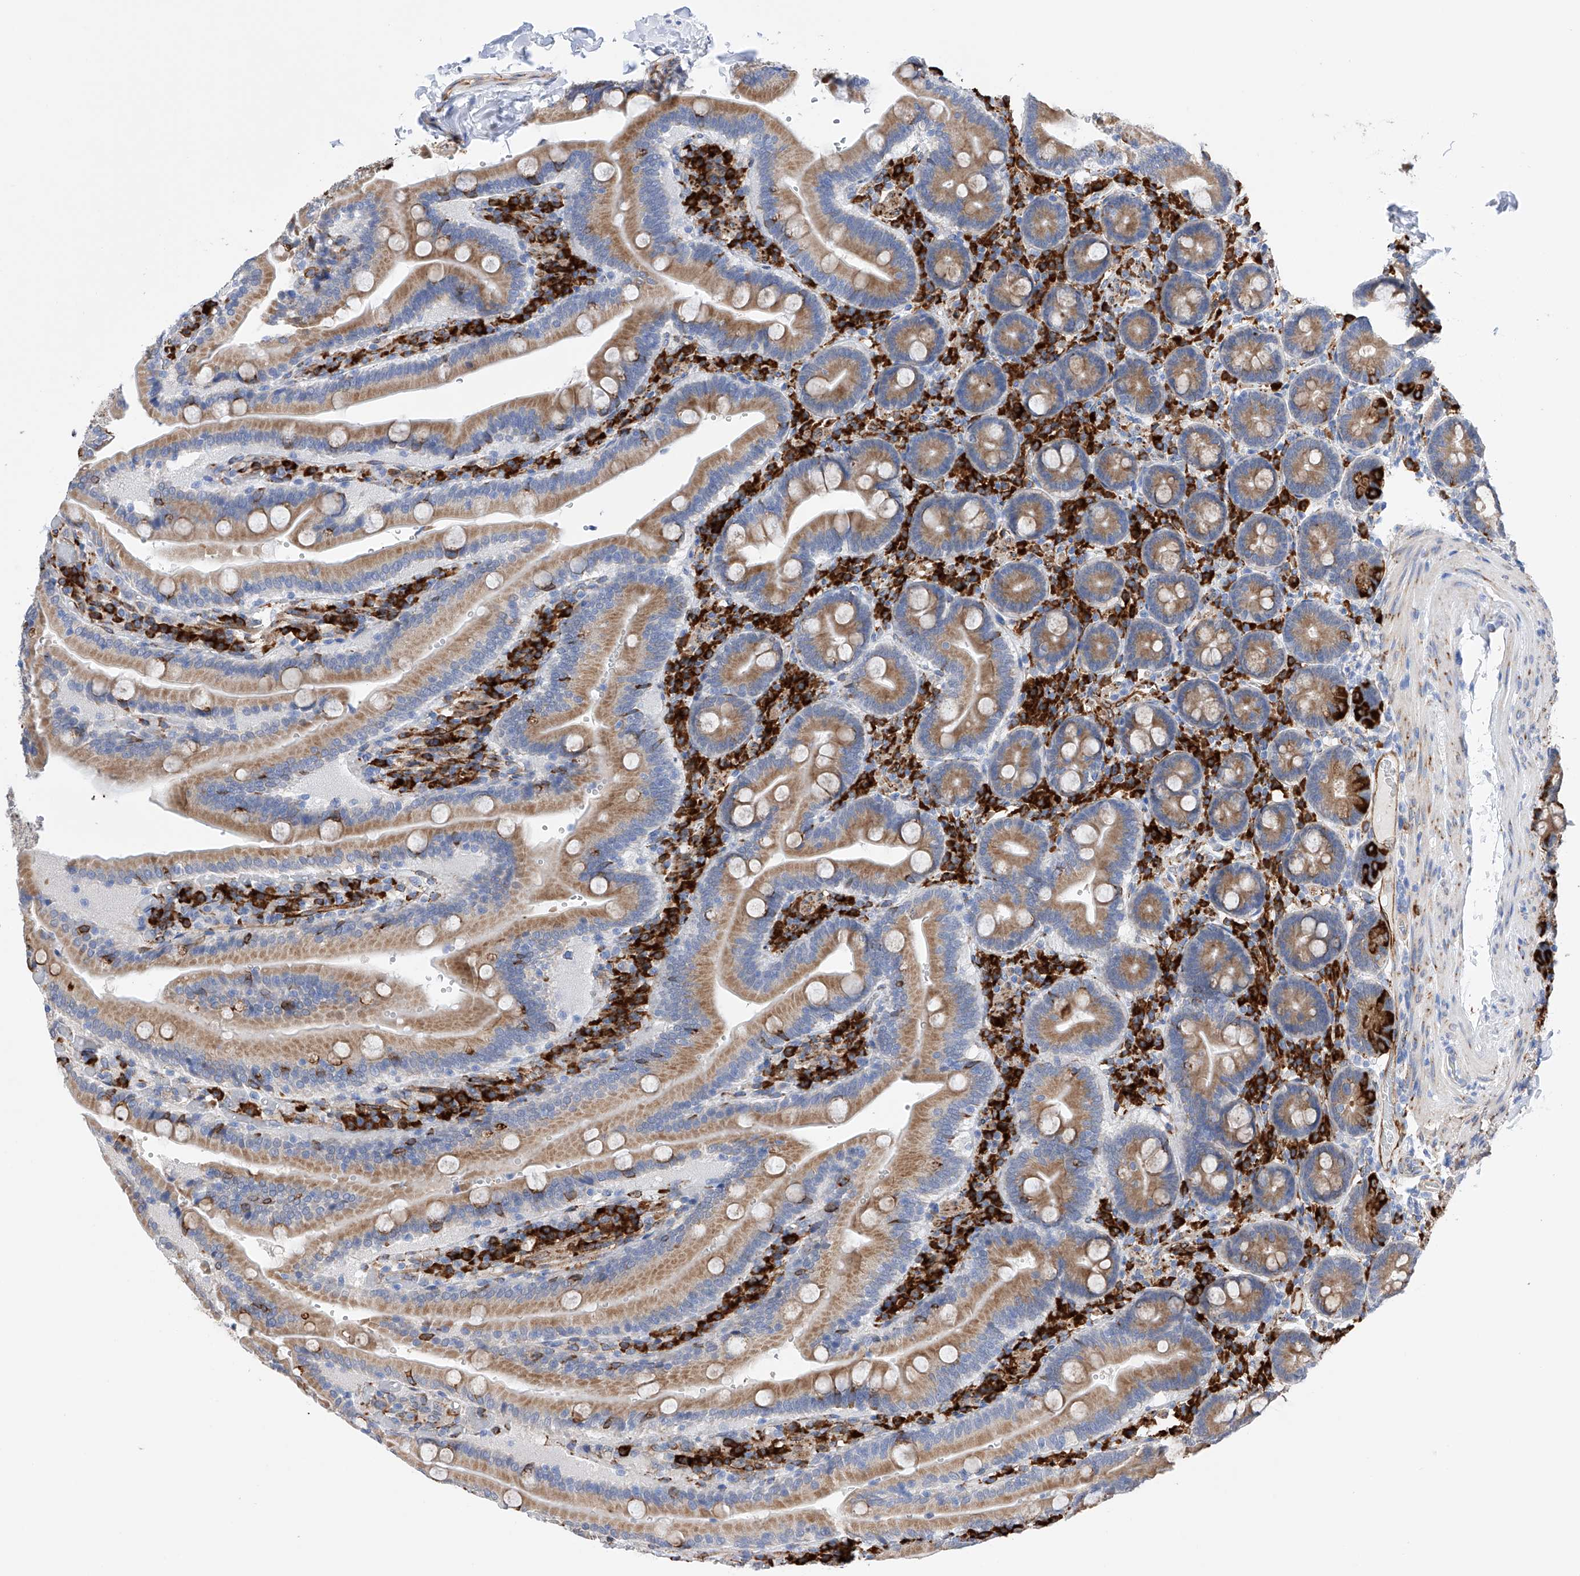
{"staining": {"intensity": "moderate", "quantity": ">75%", "location": "cytoplasmic/membranous"}, "tissue": "duodenum", "cell_type": "Glandular cells", "image_type": "normal", "snomed": [{"axis": "morphology", "description": "Normal tissue, NOS"}, {"axis": "topography", "description": "Duodenum"}], "caption": "Normal duodenum reveals moderate cytoplasmic/membranous staining in about >75% of glandular cells.", "gene": "PDIA5", "patient": {"sex": "female", "age": 62}}